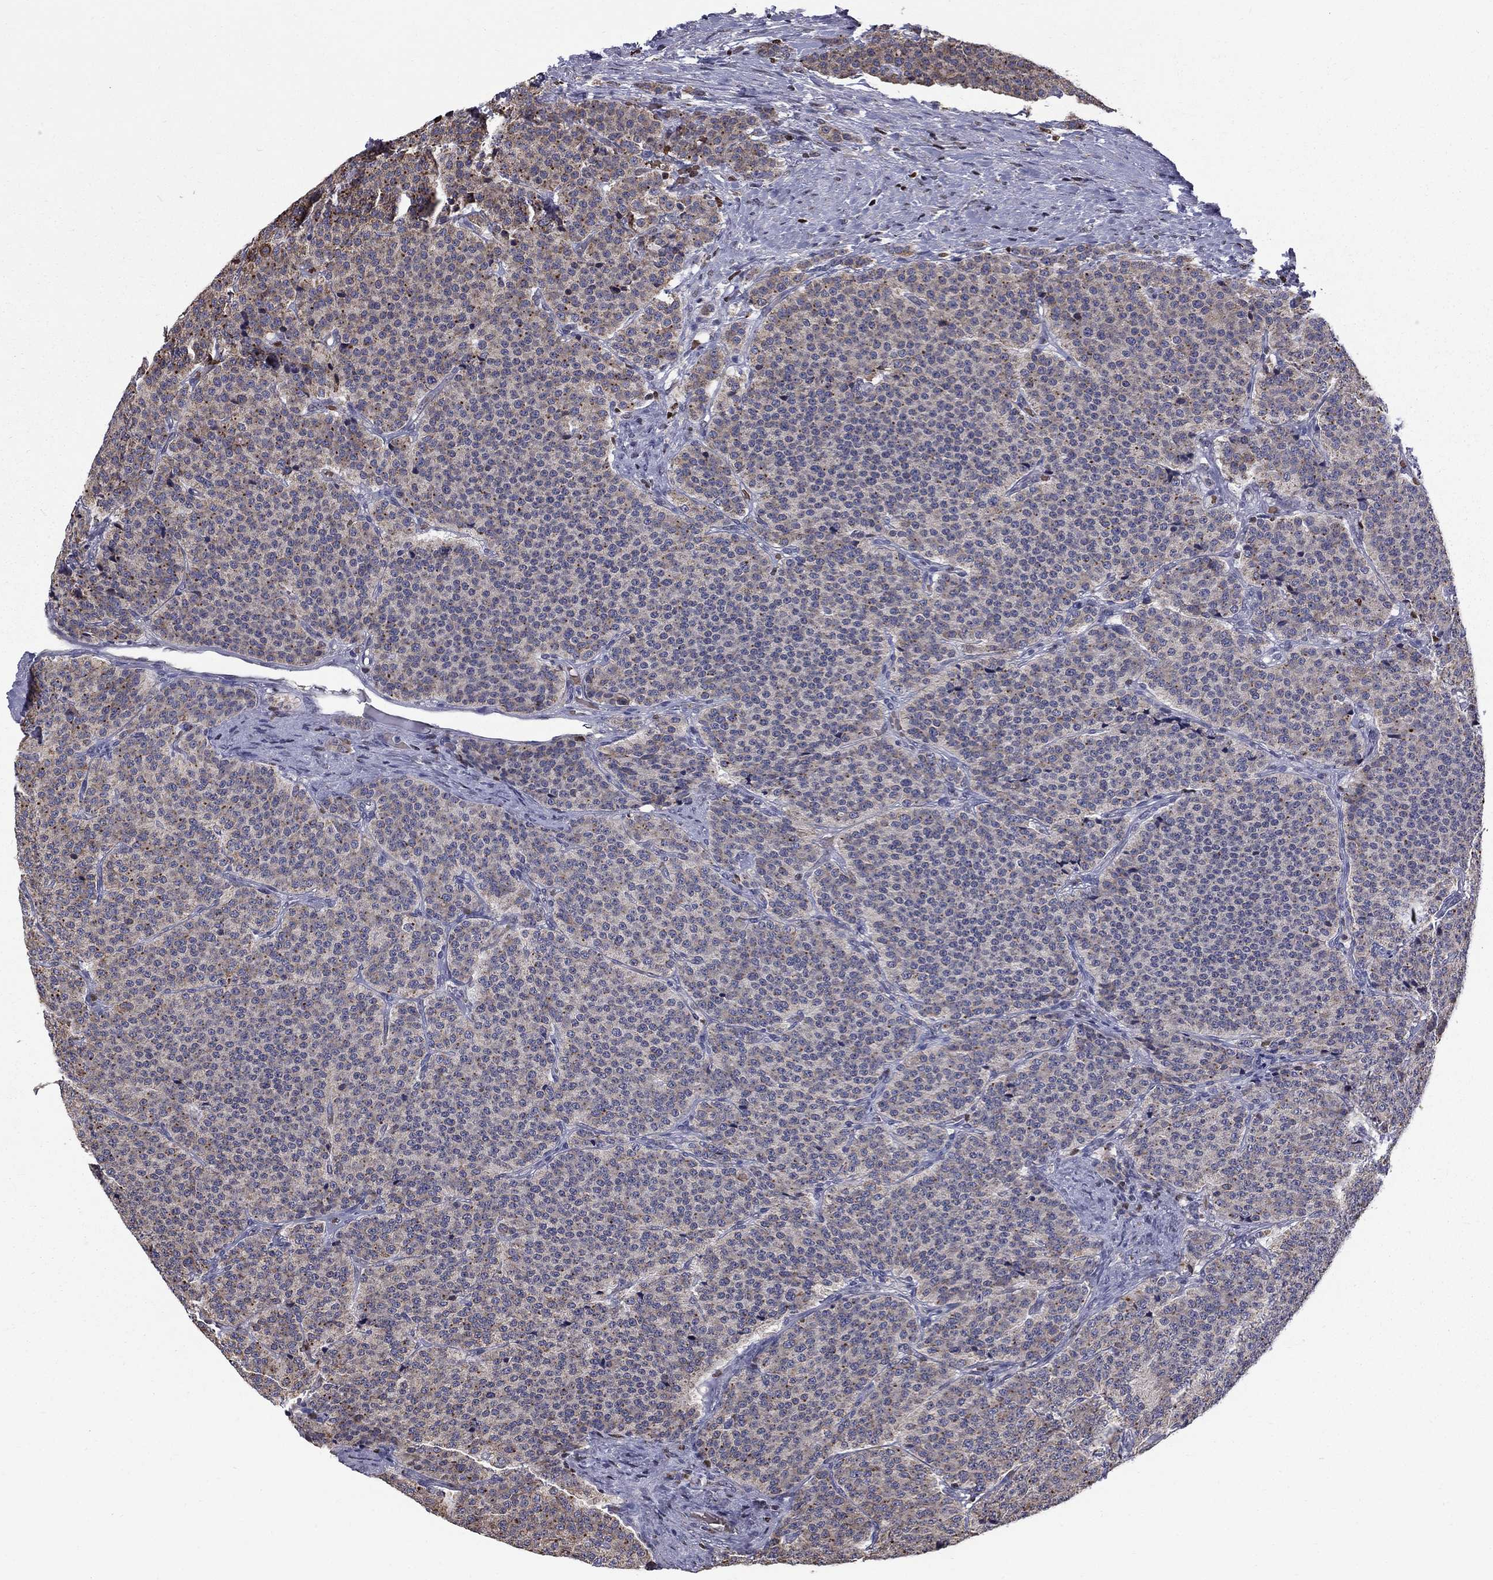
{"staining": {"intensity": "weak", "quantity": "25%-75%", "location": "cytoplasmic/membranous"}, "tissue": "carcinoid", "cell_type": "Tumor cells", "image_type": "cancer", "snomed": [{"axis": "morphology", "description": "Carcinoid, malignant, NOS"}, {"axis": "topography", "description": "Small intestine"}], "caption": "The micrograph demonstrates immunohistochemical staining of carcinoid. There is weak cytoplasmic/membranous positivity is present in approximately 25%-75% of tumor cells. Nuclei are stained in blue.", "gene": "HSPB2", "patient": {"sex": "female", "age": 58}}